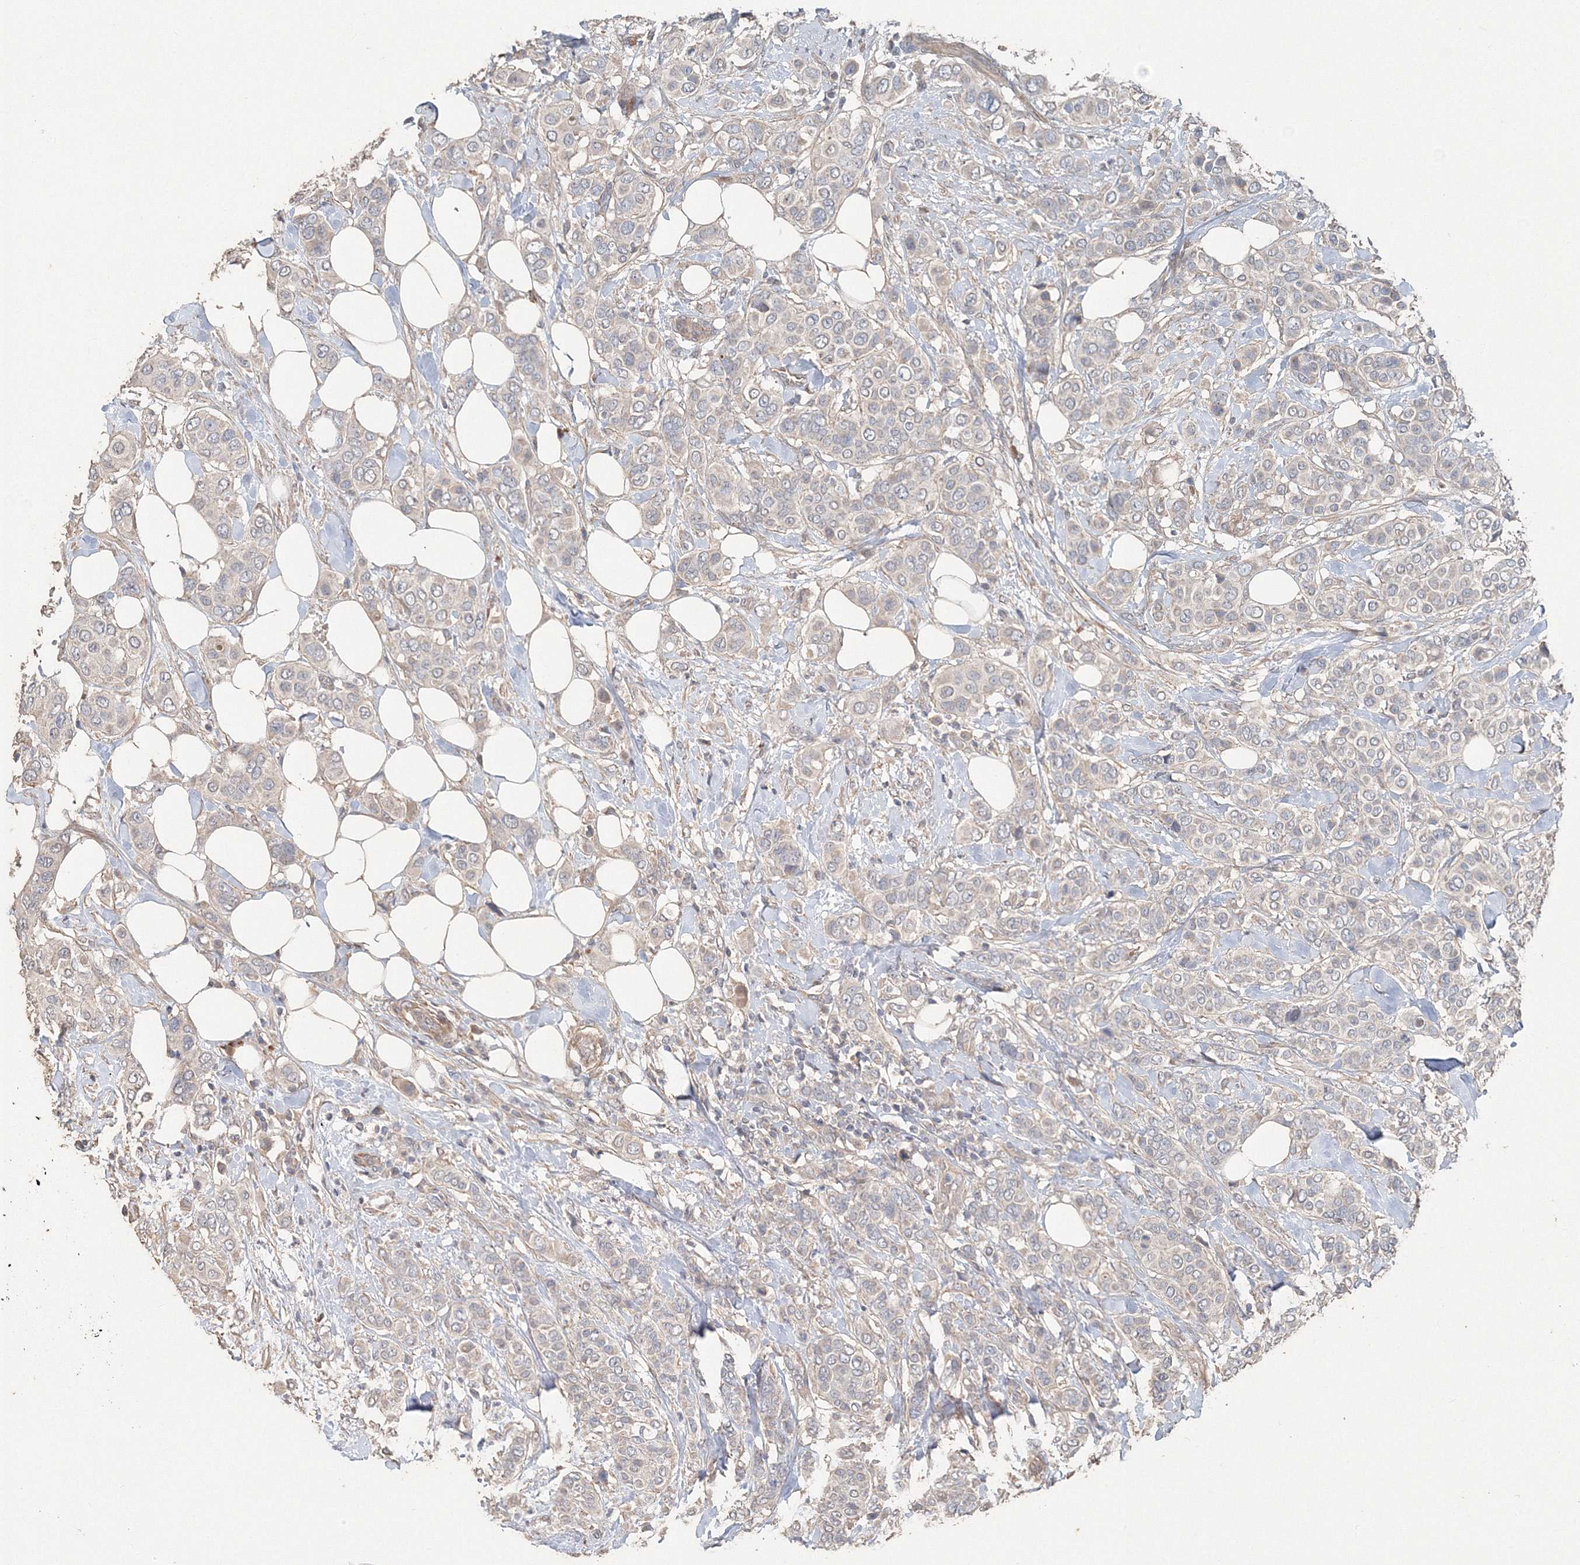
{"staining": {"intensity": "negative", "quantity": "none", "location": "none"}, "tissue": "breast cancer", "cell_type": "Tumor cells", "image_type": "cancer", "snomed": [{"axis": "morphology", "description": "Lobular carcinoma"}, {"axis": "topography", "description": "Breast"}], "caption": "This is an IHC image of breast cancer (lobular carcinoma). There is no staining in tumor cells.", "gene": "NALF2", "patient": {"sex": "female", "age": 51}}